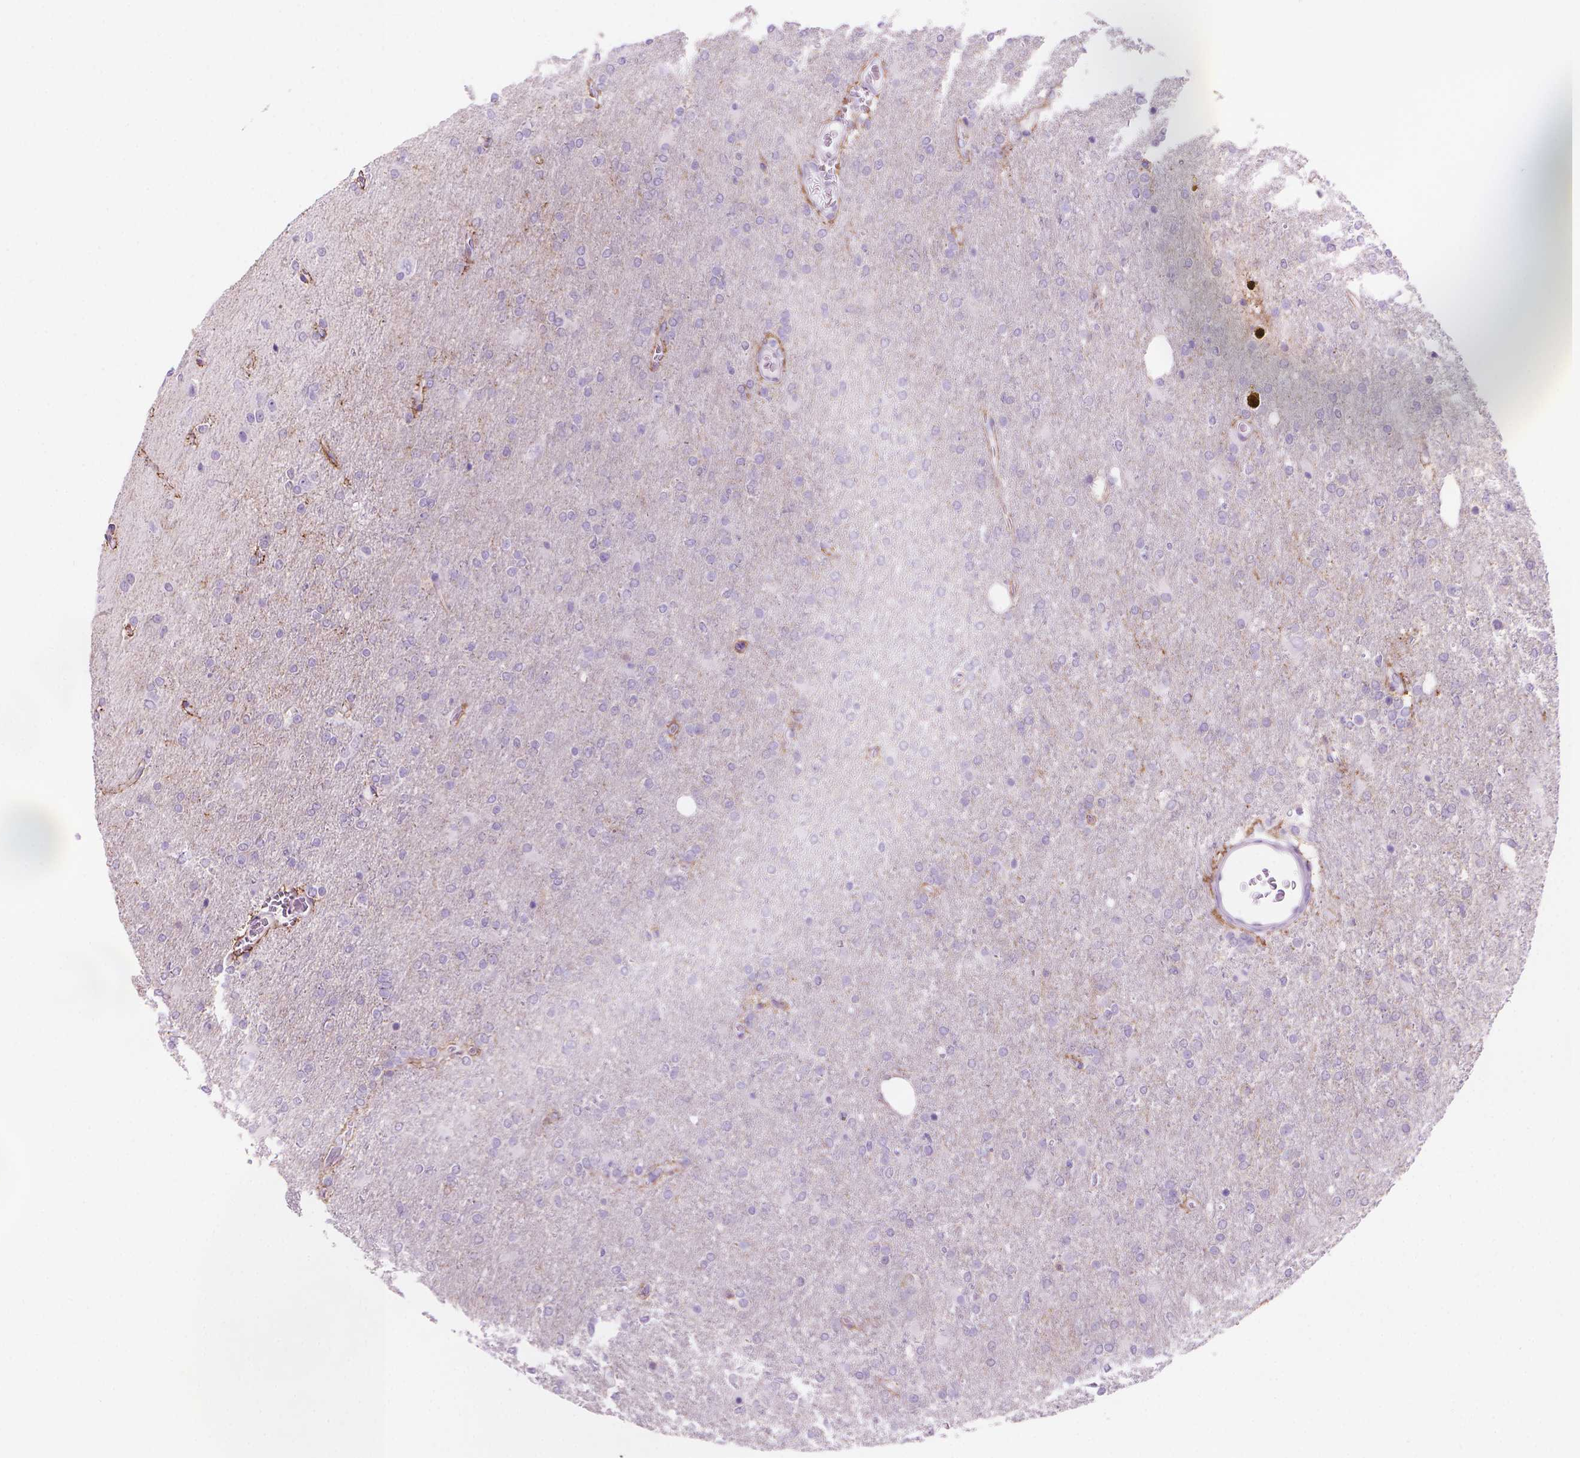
{"staining": {"intensity": "negative", "quantity": "none", "location": "none"}, "tissue": "glioma", "cell_type": "Tumor cells", "image_type": "cancer", "snomed": [{"axis": "morphology", "description": "Glioma, malignant, High grade"}, {"axis": "topography", "description": "Cerebral cortex"}], "caption": "The immunohistochemistry (IHC) photomicrograph has no significant expression in tumor cells of high-grade glioma (malignant) tissue. Brightfield microscopy of immunohistochemistry (IHC) stained with DAB (3,3'-diaminobenzidine) (brown) and hematoxylin (blue), captured at high magnification.", "gene": "ENSG00000187186", "patient": {"sex": "male", "age": 70}}